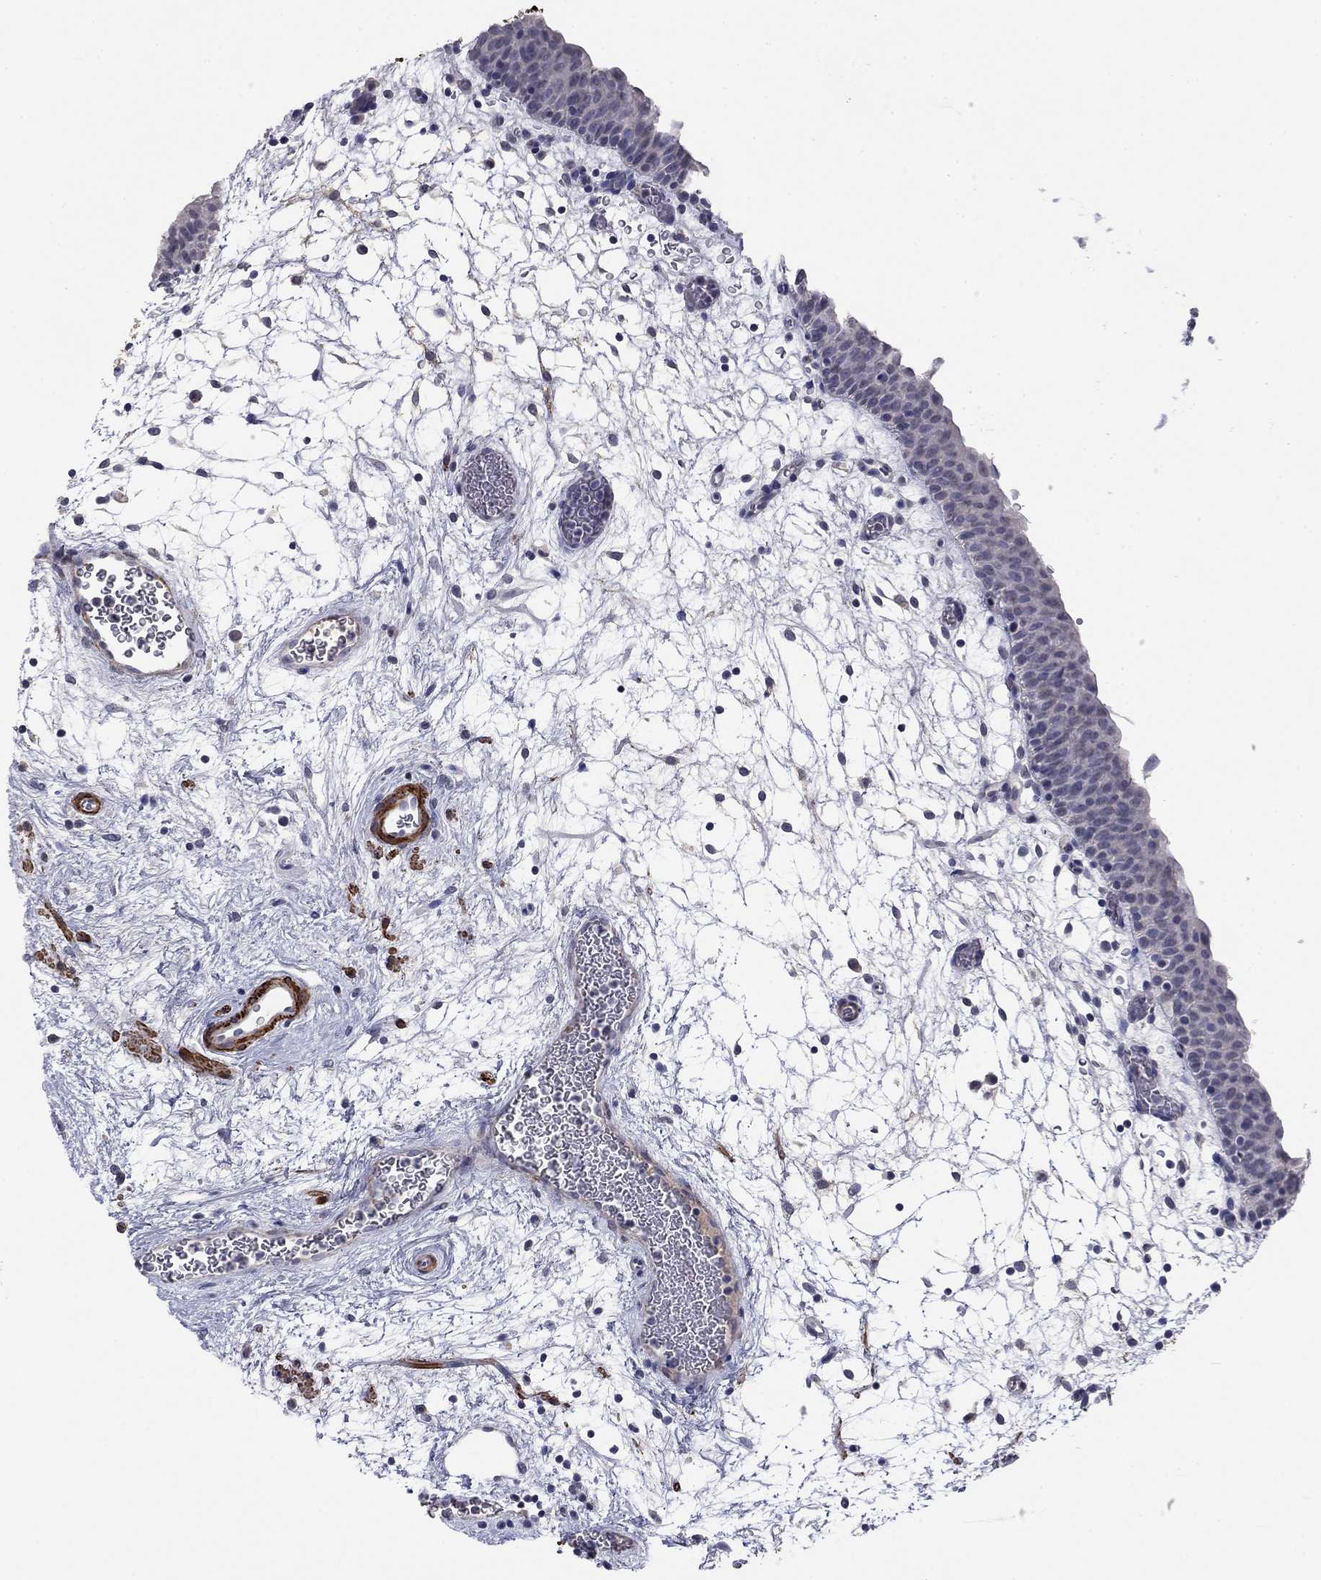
{"staining": {"intensity": "negative", "quantity": "none", "location": "none"}, "tissue": "urinary bladder", "cell_type": "Urothelial cells", "image_type": "normal", "snomed": [{"axis": "morphology", "description": "Normal tissue, NOS"}, {"axis": "topography", "description": "Urinary bladder"}], "caption": "Human urinary bladder stained for a protein using IHC displays no staining in urothelial cells.", "gene": "IP6K3", "patient": {"sex": "male", "age": 37}}